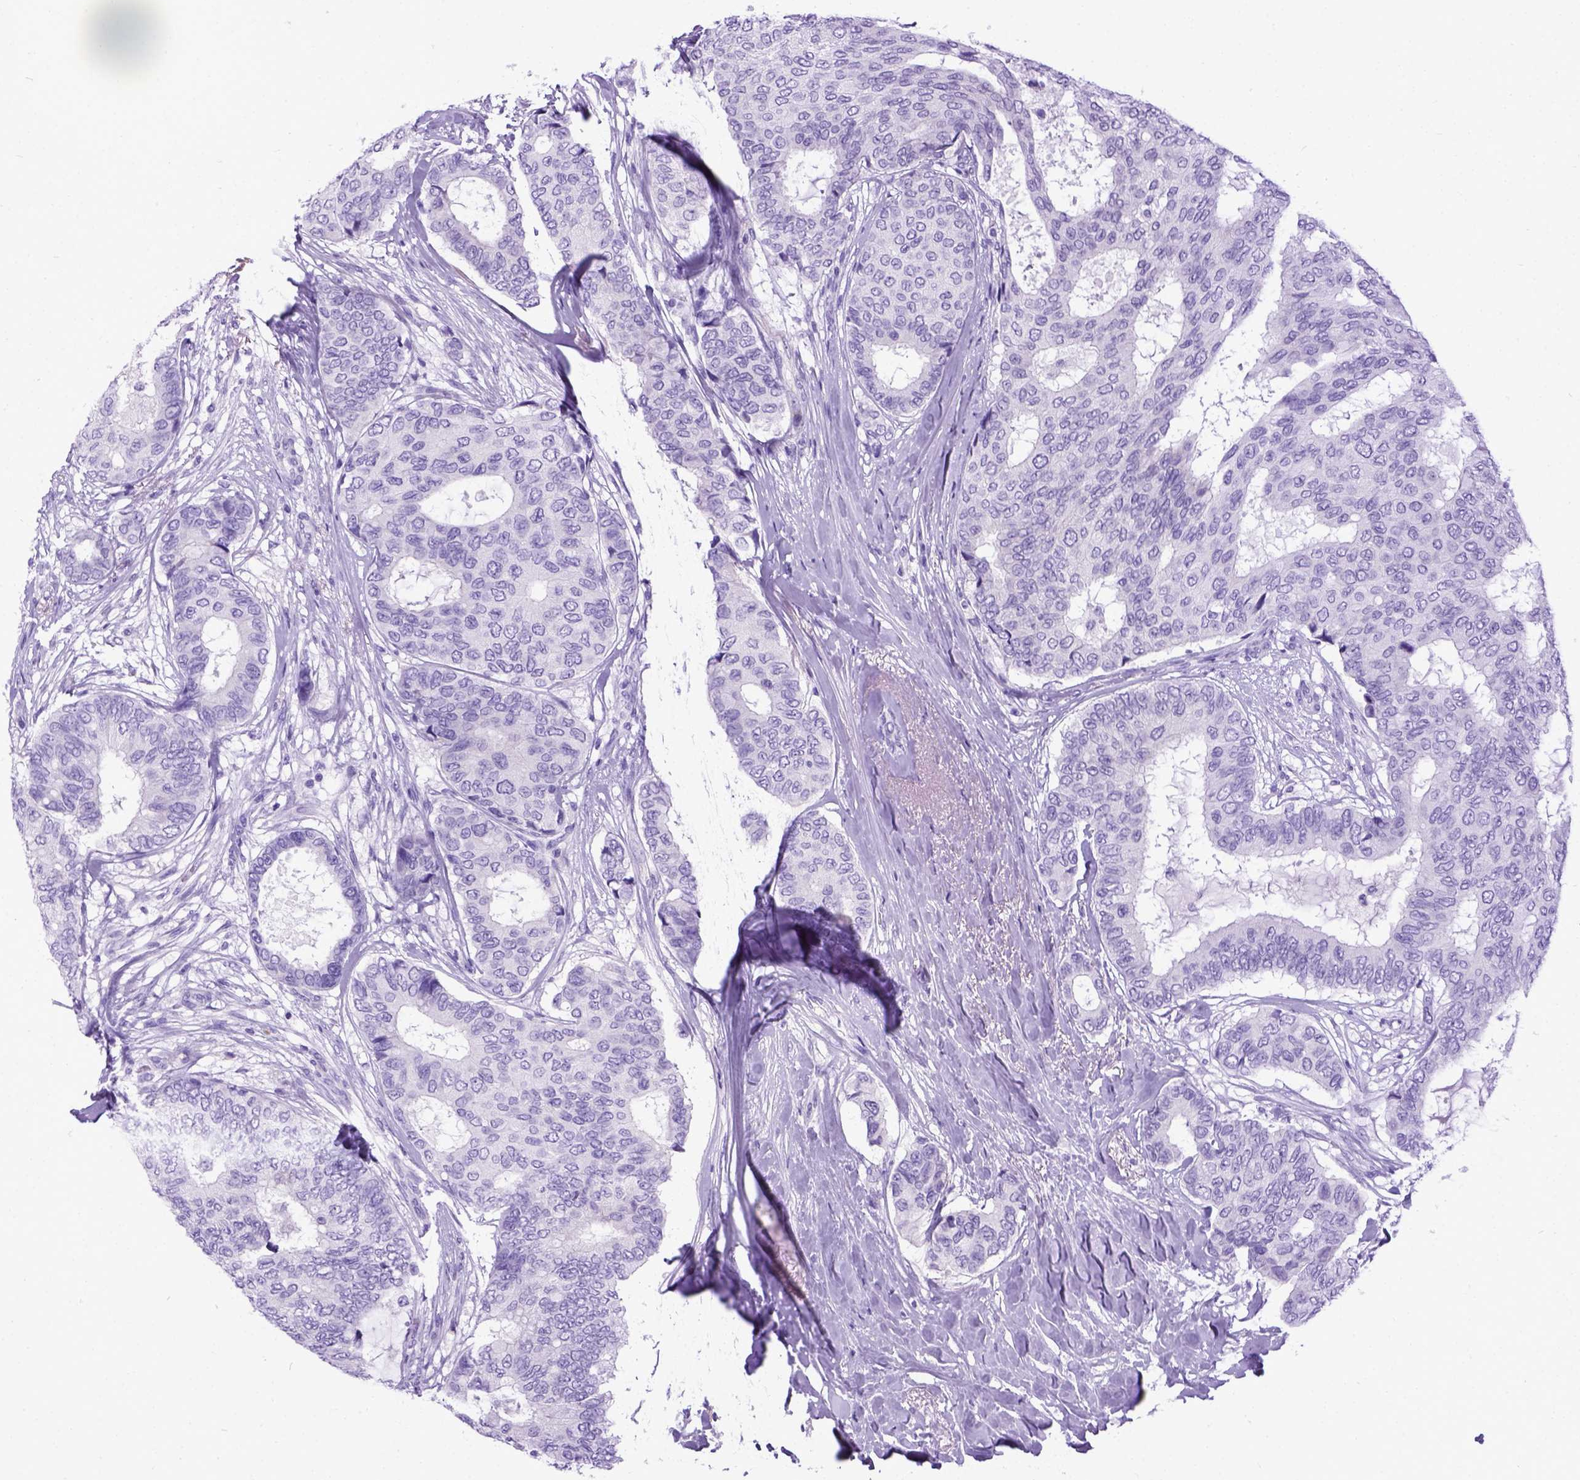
{"staining": {"intensity": "negative", "quantity": "none", "location": "none"}, "tissue": "breast cancer", "cell_type": "Tumor cells", "image_type": "cancer", "snomed": [{"axis": "morphology", "description": "Duct carcinoma"}, {"axis": "topography", "description": "Breast"}], "caption": "Human intraductal carcinoma (breast) stained for a protein using immunohistochemistry reveals no staining in tumor cells.", "gene": "IGF2", "patient": {"sex": "female", "age": 75}}